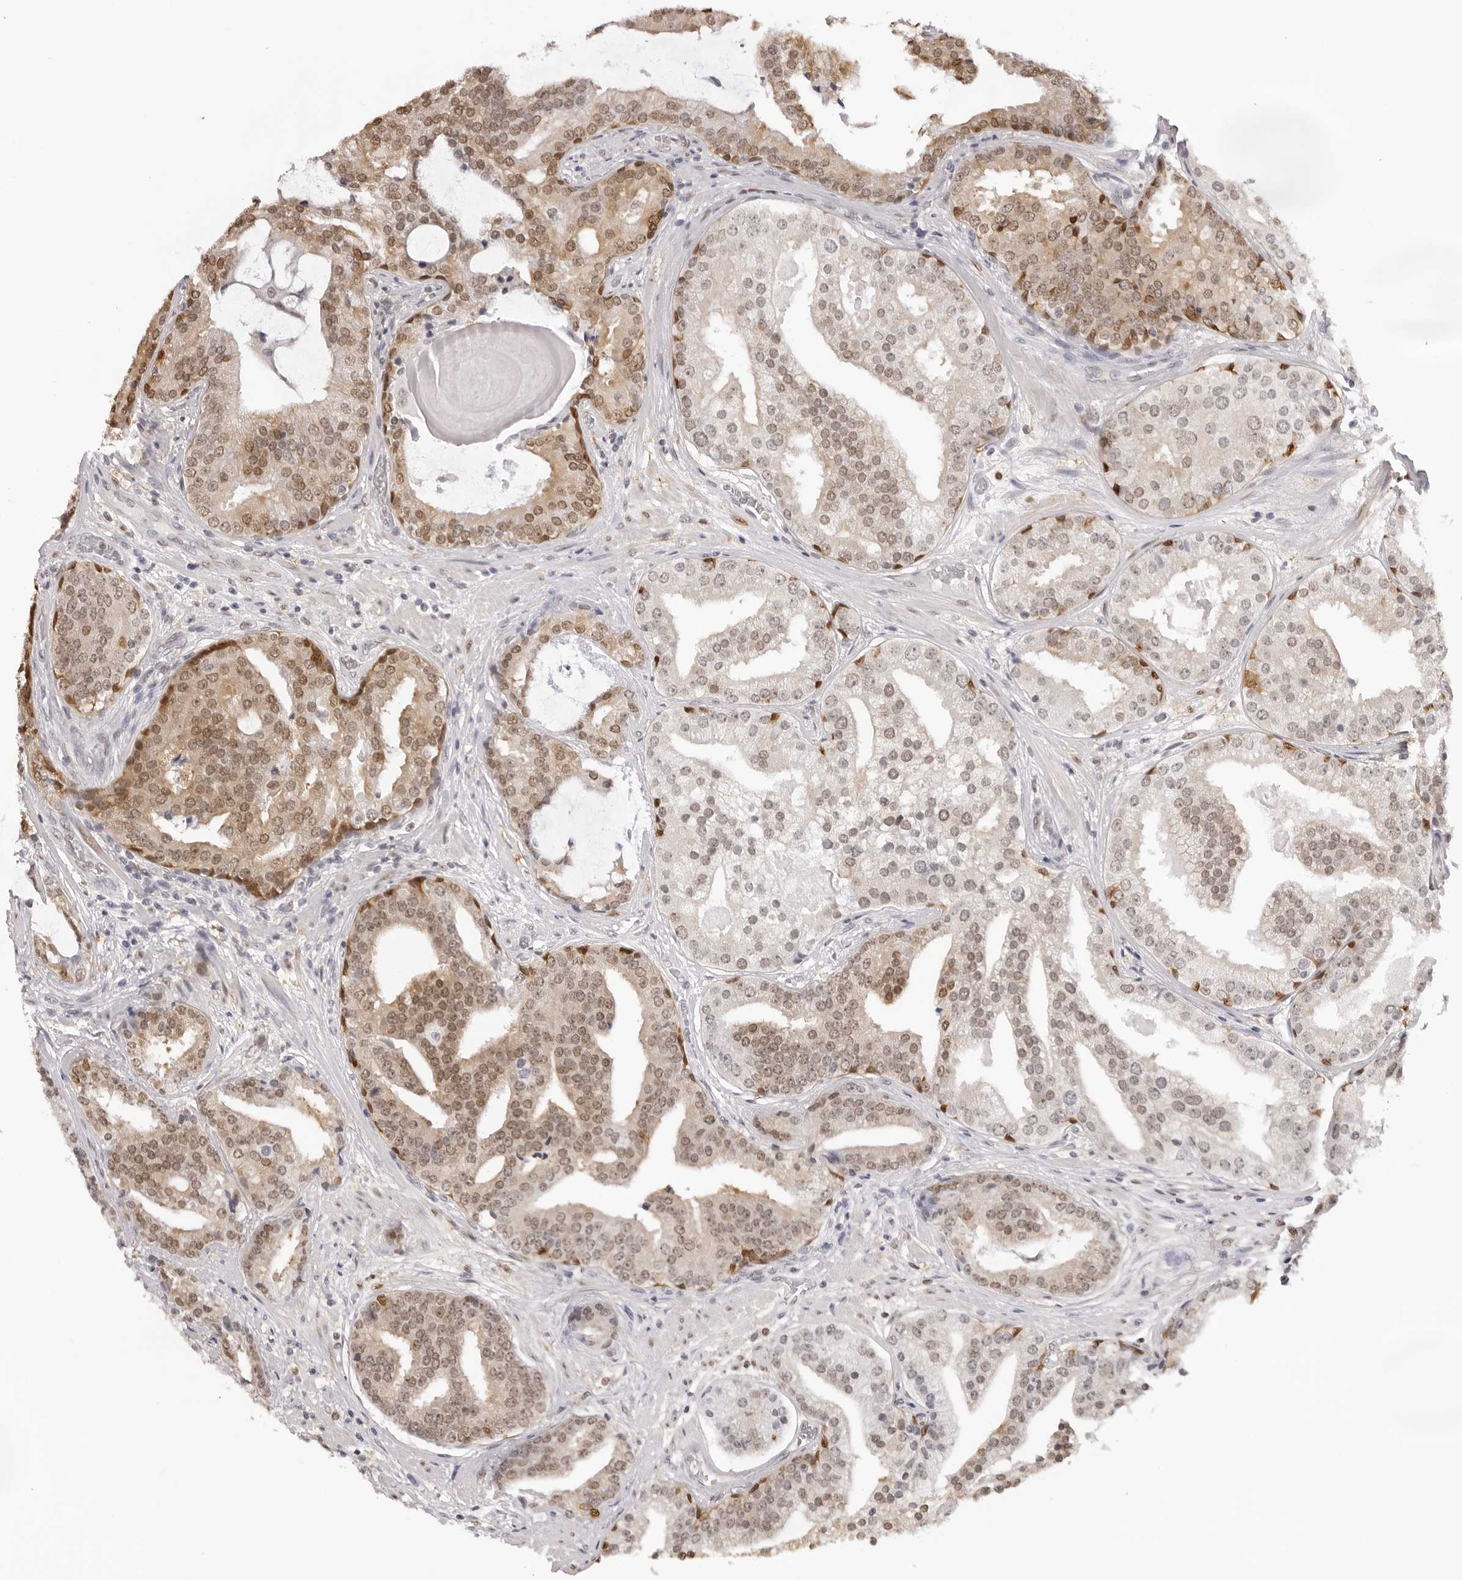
{"staining": {"intensity": "moderate", "quantity": ">75%", "location": "cytoplasmic/membranous,nuclear"}, "tissue": "prostate cancer", "cell_type": "Tumor cells", "image_type": "cancer", "snomed": [{"axis": "morphology", "description": "Adenocarcinoma, Low grade"}, {"axis": "topography", "description": "Prostate"}], "caption": "Moderate cytoplasmic/membranous and nuclear expression for a protein is identified in about >75% of tumor cells of adenocarcinoma (low-grade) (prostate) using IHC.", "gene": "HSPA4", "patient": {"sex": "male", "age": 67}}